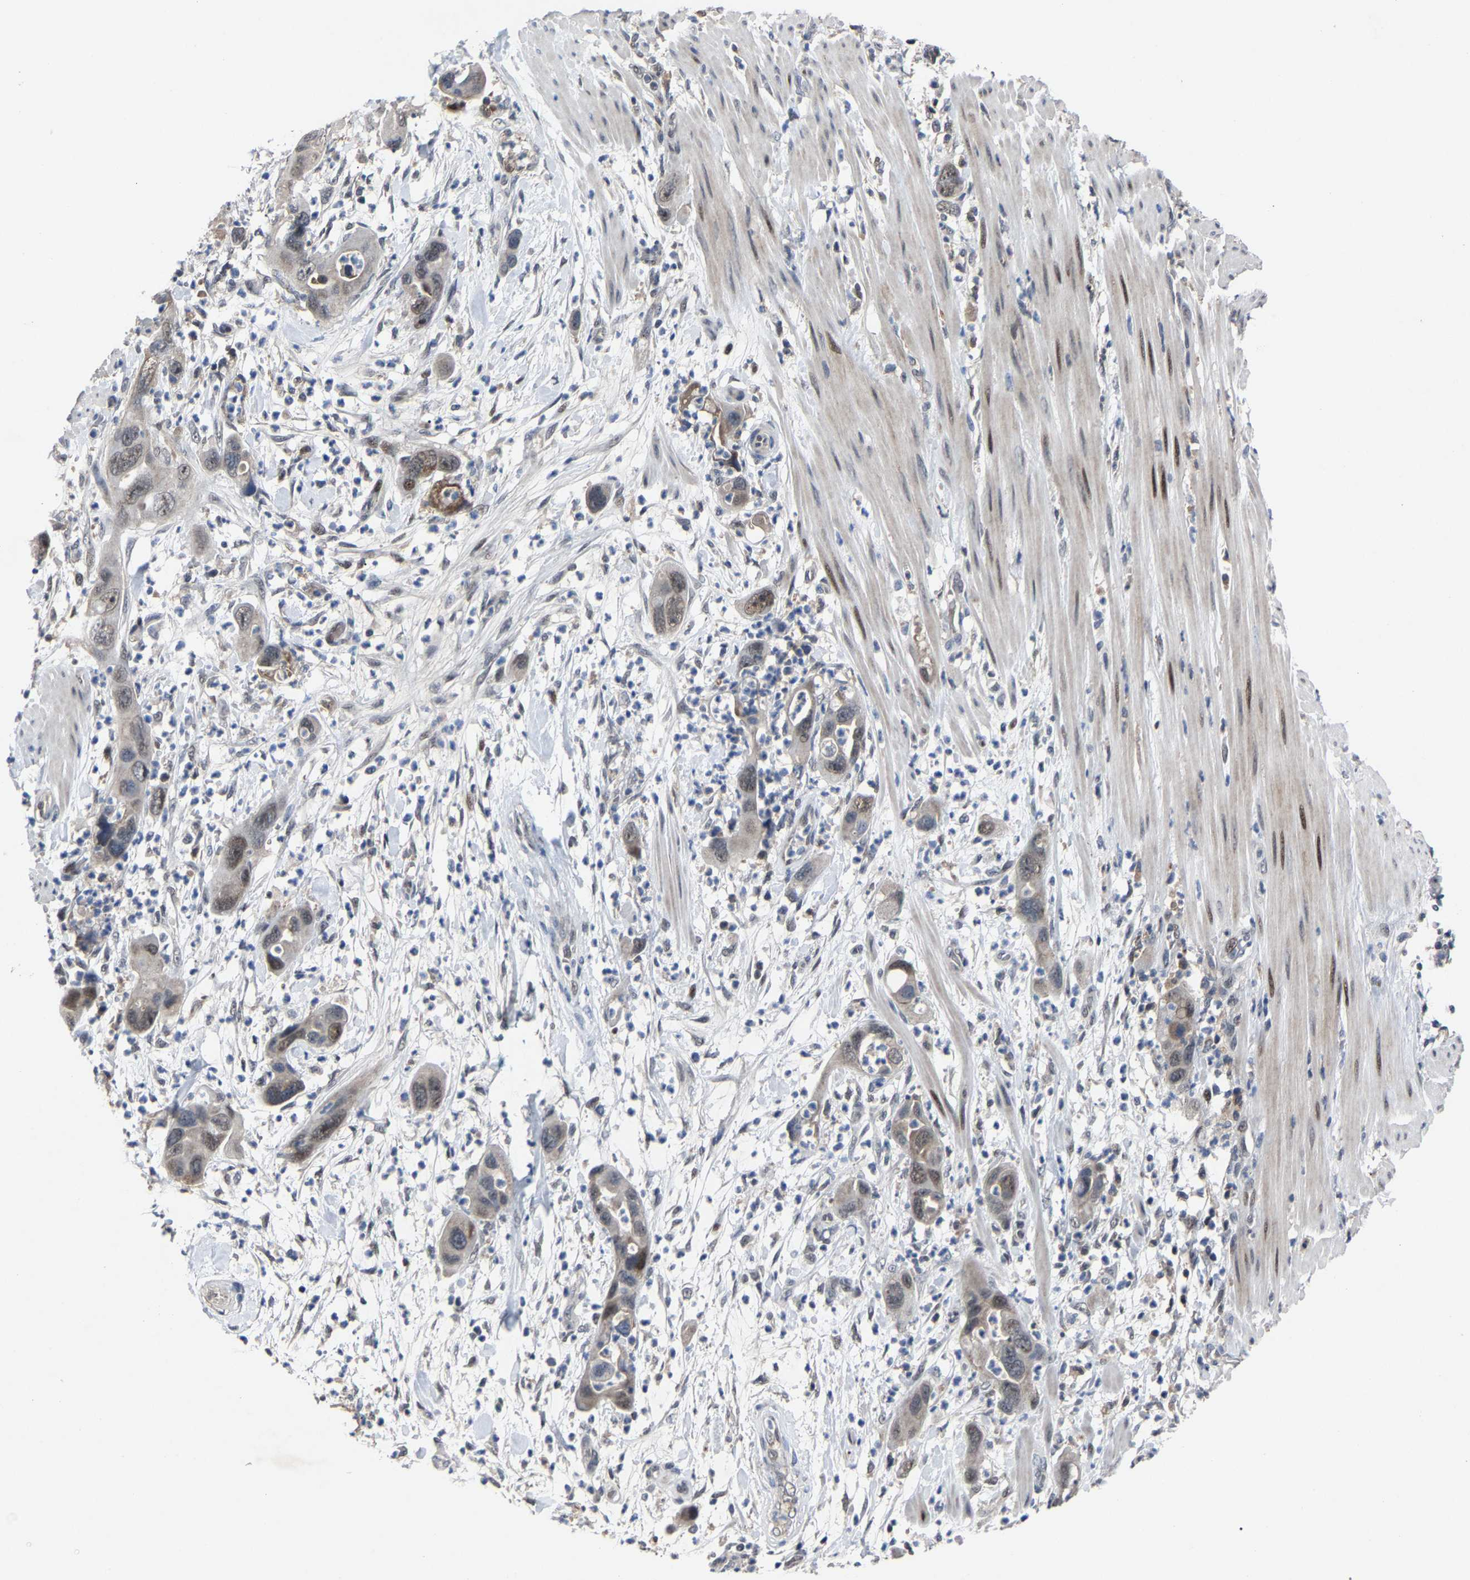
{"staining": {"intensity": "weak", "quantity": "25%-75%", "location": "nuclear"}, "tissue": "pancreatic cancer", "cell_type": "Tumor cells", "image_type": "cancer", "snomed": [{"axis": "morphology", "description": "Adenocarcinoma, NOS"}, {"axis": "topography", "description": "Pancreas"}], "caption": "Pancreatic adenocarcinoma stained with DAB IHC displays low levels of weak nuclear positivity in about 25%-75% of tumor cells.", "gene": "LSM8", "patient": {"sex": "female", "age": 71}}